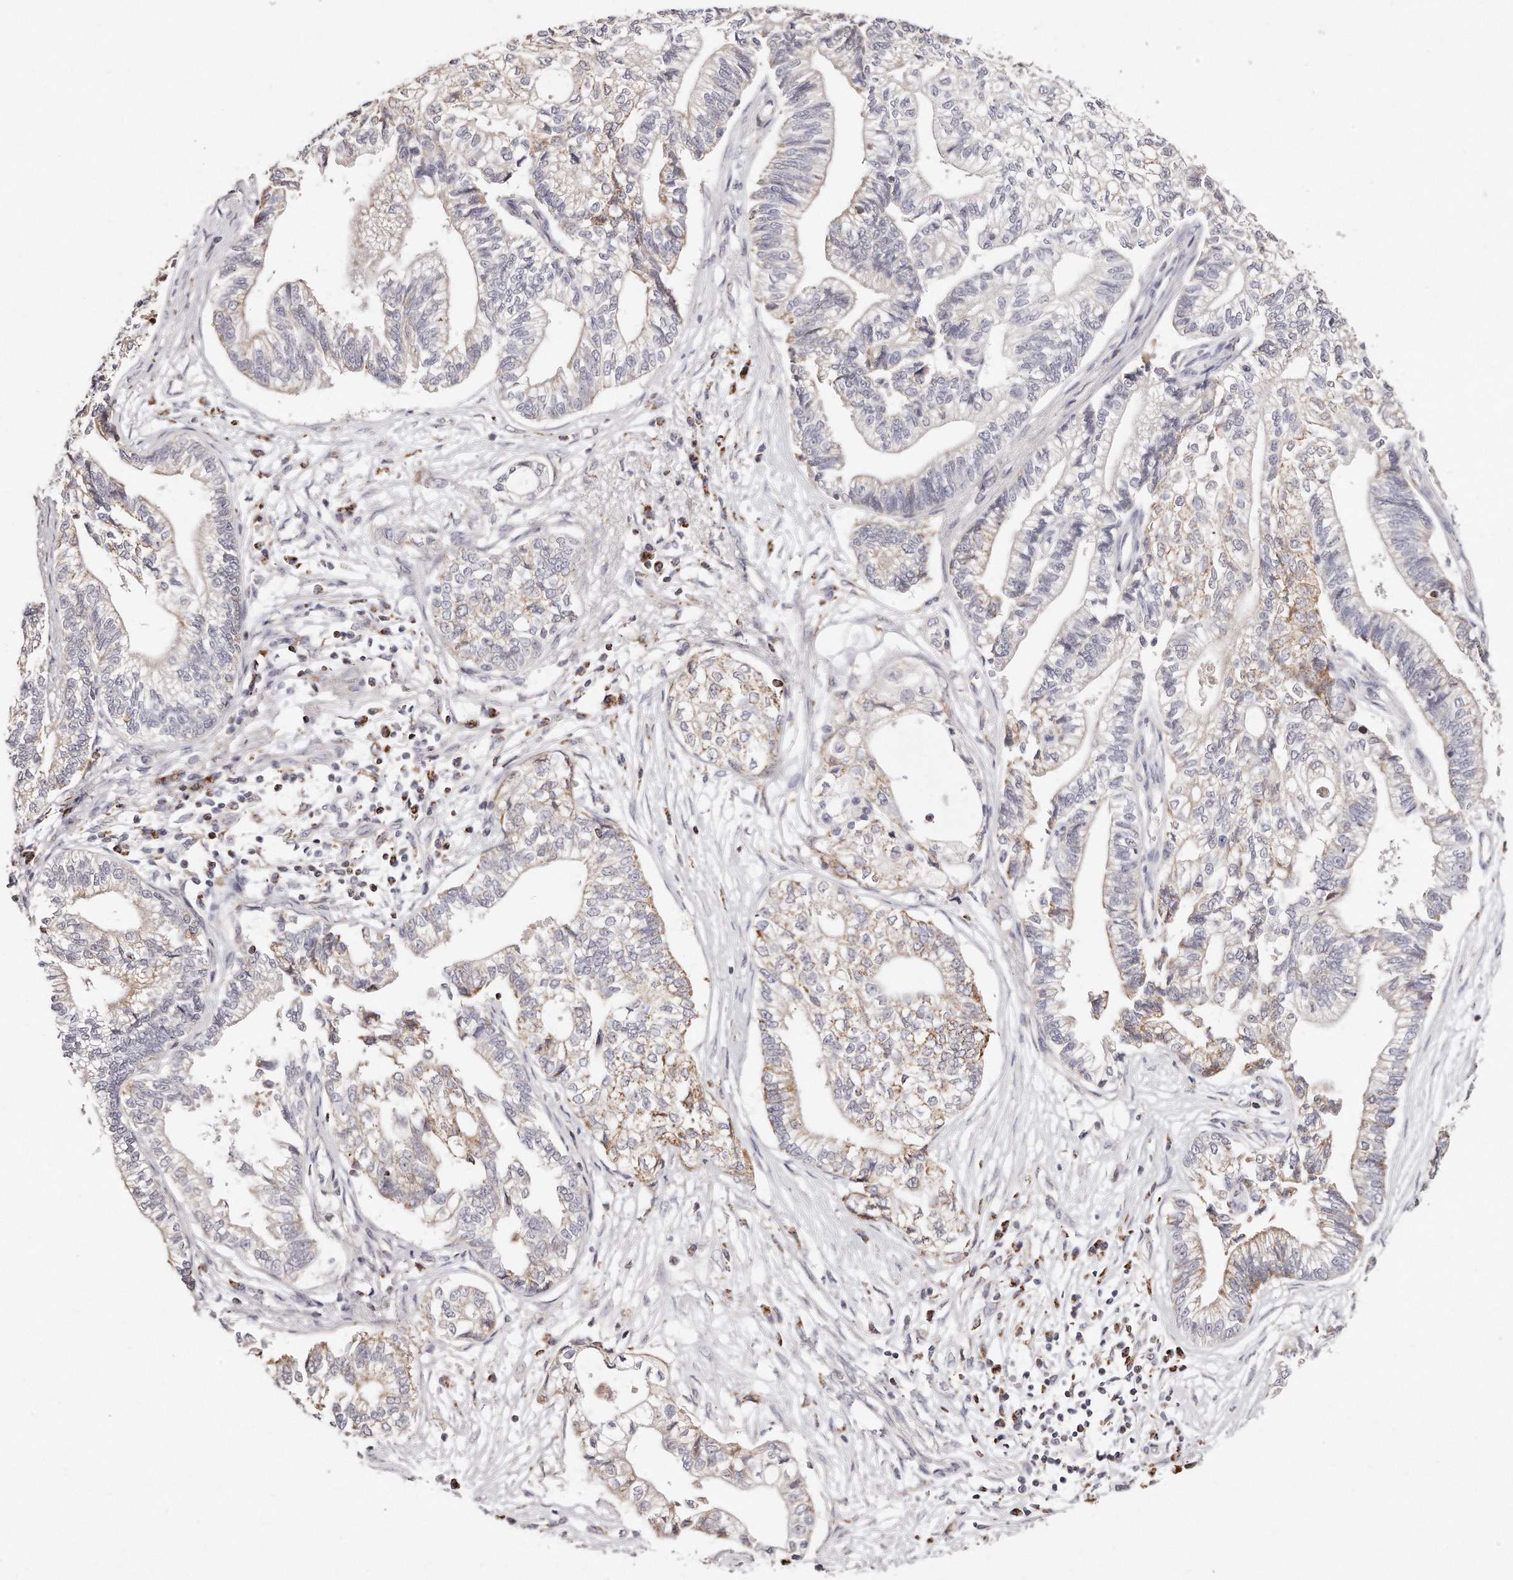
{"staining": {"intensity": "weak", "quantity": "25%-75%", "location": "cytoplasmic/membranous"}, "tissue": "pancreatic cancer", "cell_type": "Tumor cells", "image_type": "cancer", "snomed": [{"axis": "morphology", "description": "Adenocarcinoma, NOS"}, {"axis": "topography", "description": "Pancreas"}], "caption": "Adenocarcinoma (pancreatic) stained with IHC exhibits weak cytoplasmic/membranous positivity in about 25%-75% of tumor cells. (Brightfield microscopy of DAB IHC at high magnification).", "gene": "RTKN", "patient": {"sex": "male", "age": 72}}